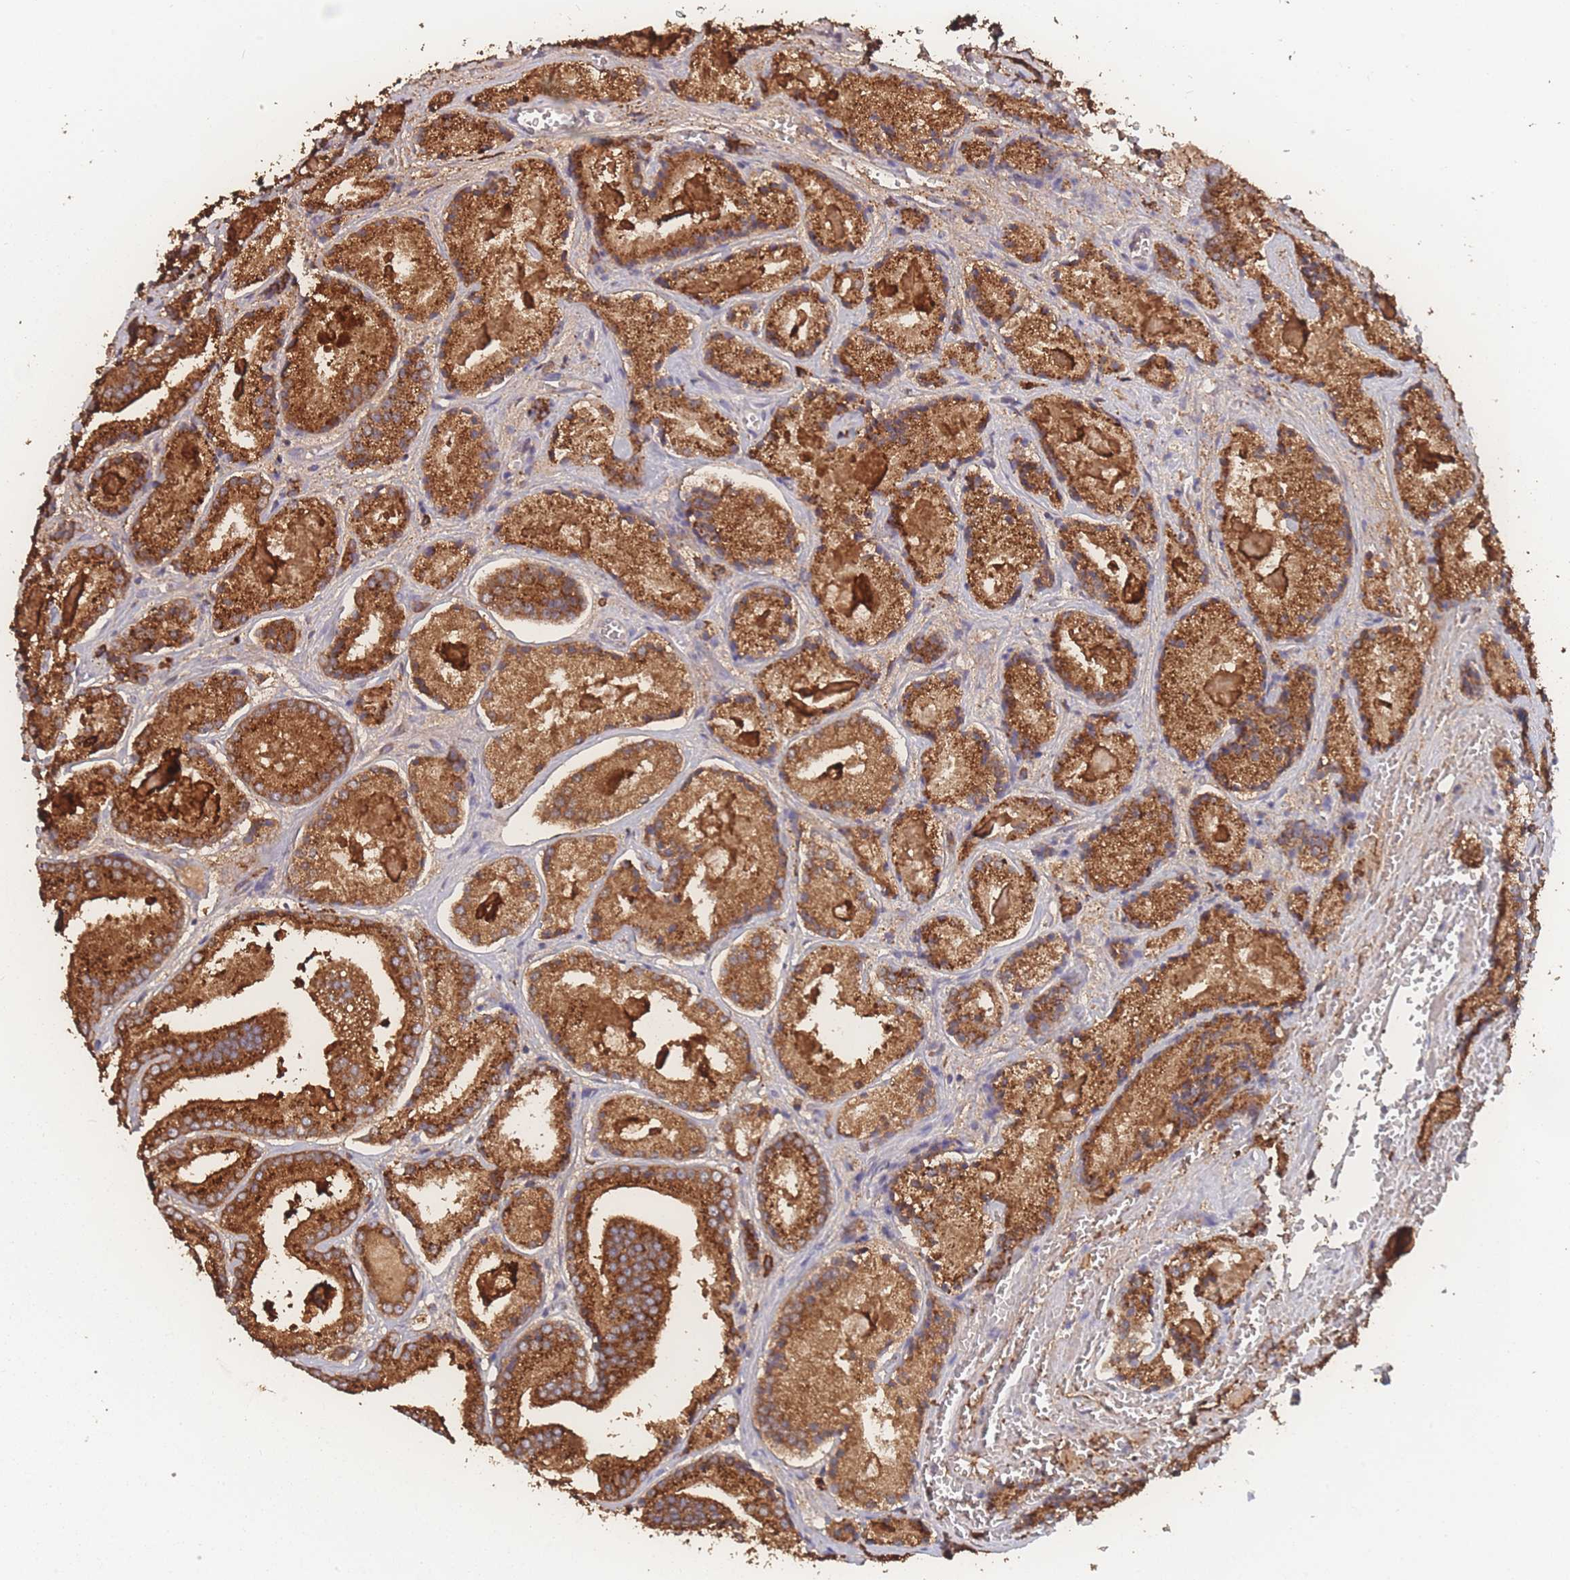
{"staining": {"intensity": "strong", "quantity": ">75%", "location": "cytoplasmic/membranous"}, "tissue": "prostate cancer", "cell_type": "Tumor cells", "image_type": "cancer", "snomed": [{"axis": "morphology", "description": "Adenocarcinoma, High grade"}, {"axis": "topography", "description": "Prostate"}], "caption": "Tumor cells reveal high levels of strong cytoplasmic/membranous staining in approximately >75% of cells in prostate high-grade adenocarcinoma.", "gene": "SGSM3", "patient": {"sex": "male", "age": 67}}